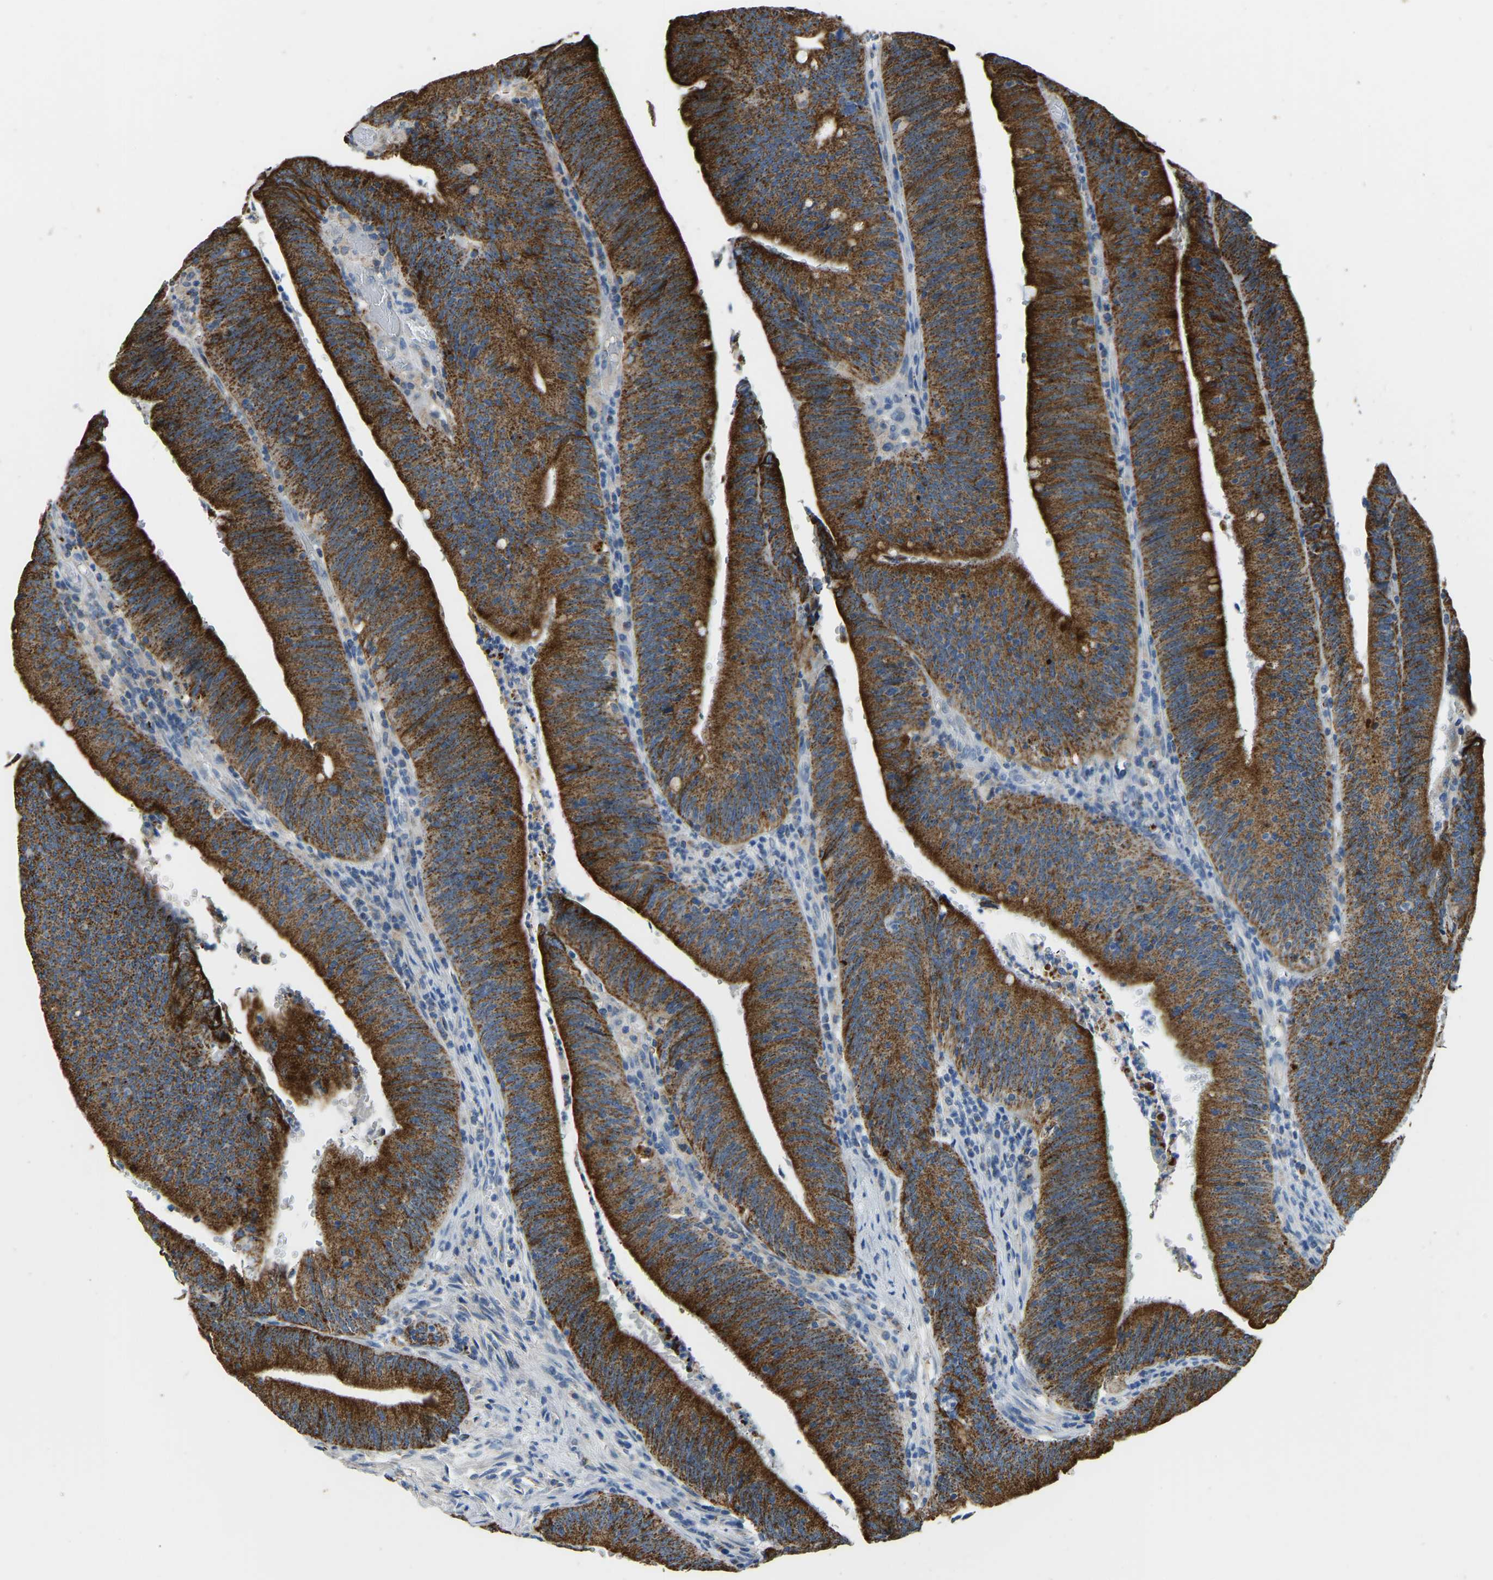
{"staining": {"intensity": "strong", "quantity": ">75%", "location": "cytoplasmic/membranous"}, "tissue": "colorectal cancer", "cell_type": "Tumor cells", "image_type": "cancer", "snomed": [{"axis": "morphology", "description": "Normal tissue, NOS"}, {"axis": "morphology", "description": "Adenocarcinoma, NOS"}, {"axis": "topography", "description": "Rectum"}], "caption": "Colorectal cancer stained for a protein reveals strong cytoplasmic/membranous positivity in tumor cells. The staining was performed using DAB to visualize the protein expression in brown, while the nuclei were stained in blue with hematoxylin (Magnification: 20x).", "gene": "ZNF200", "patient": {"sex": "female", "age": 66}}